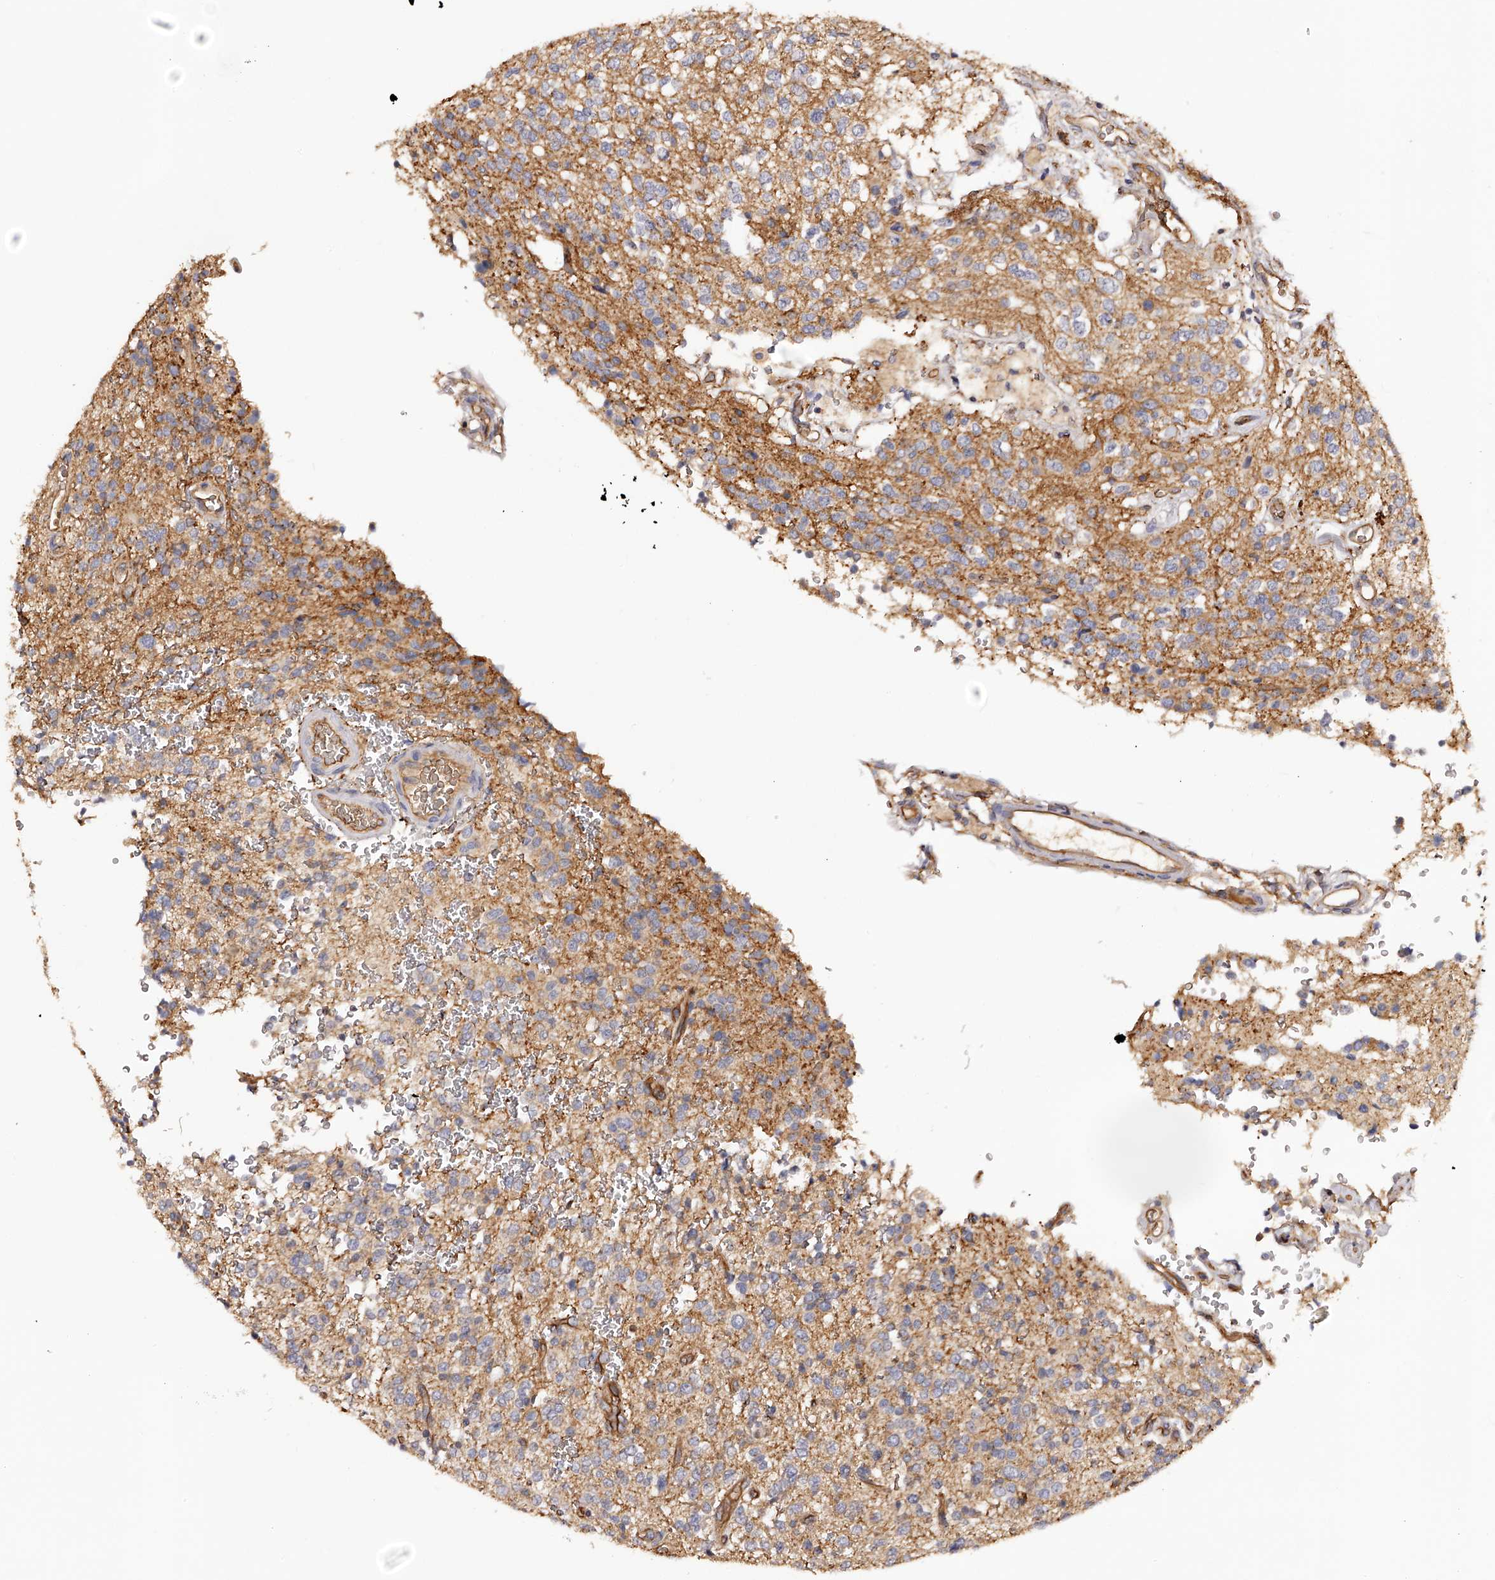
{"staining": {"intensity": "negative", "quantity": "none", "location": "none"}, "tissue": "glioma", "cell_type": "Tumor cells", "image_type": "cancer", "snomed": [{"axis": "morphology", "description": "Glioma, malignant, High grade"}, {"axis": "topography", "description": "Brain"}], "caption": "Immunohistochemistry of high-grade glioma (malignant) reveals no expression in tumor cells.", "gene": "LTV1", "patient": {"sex": "male", "age": 34}}